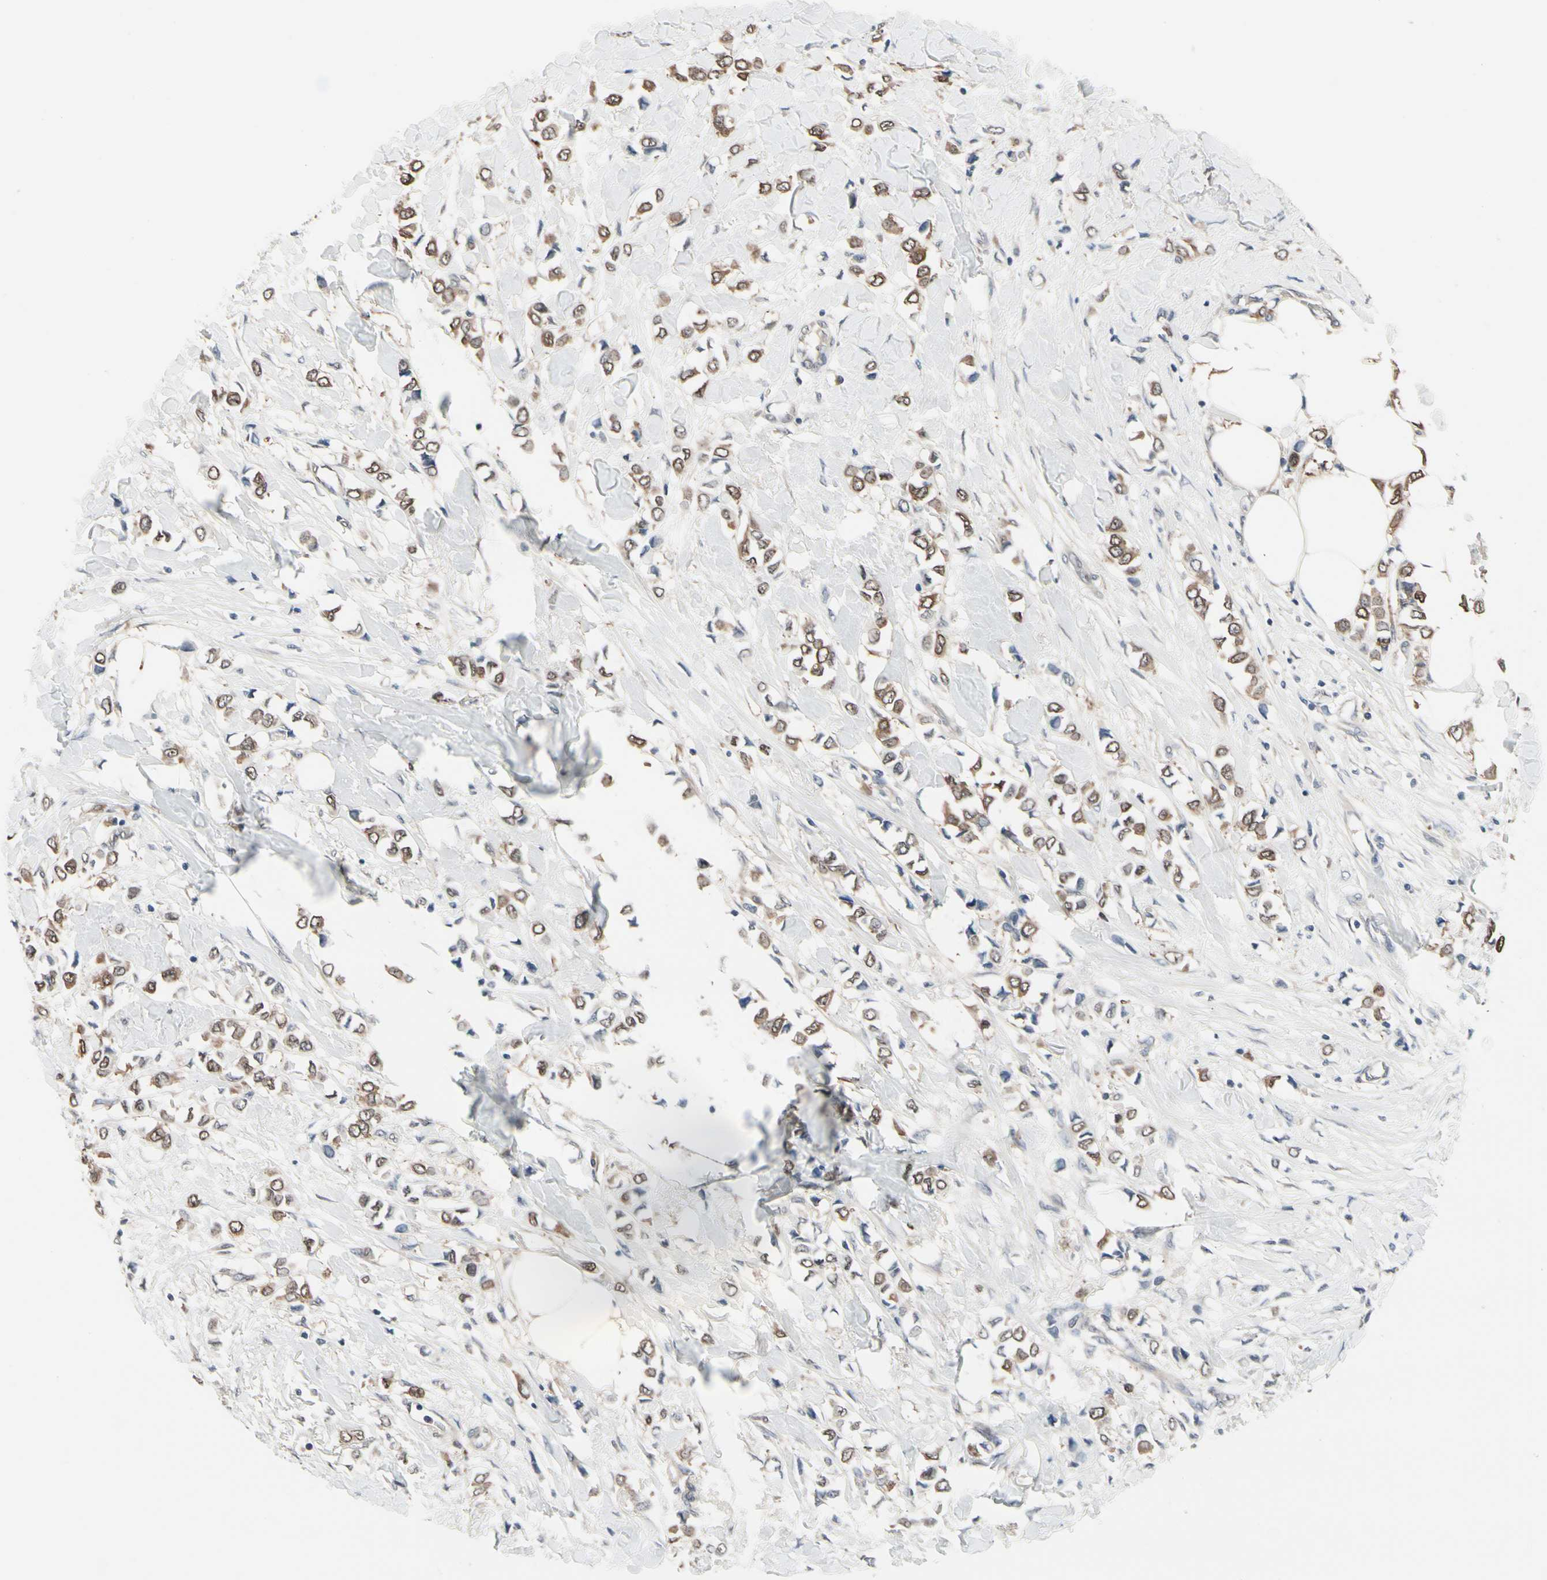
{"staining": {"intensity": "moderate", "quantity": ">75%", "location": "cytoplasmic/membranous,nuclear"}, "tissue": "breast cancer", "cell_type": "Tumor cells", "image_type": "cancer", "snomed": [{"axis": "morphology", "description": "Lobular carcinoma"}, {"axis": "topography", "description": "Breast"}], "caption": "Breast cancer stained with a protein marker displays moderate staining in tumor cells.", "gene": "PRDX6", "patient": {"sex": "female", "age": 51}}